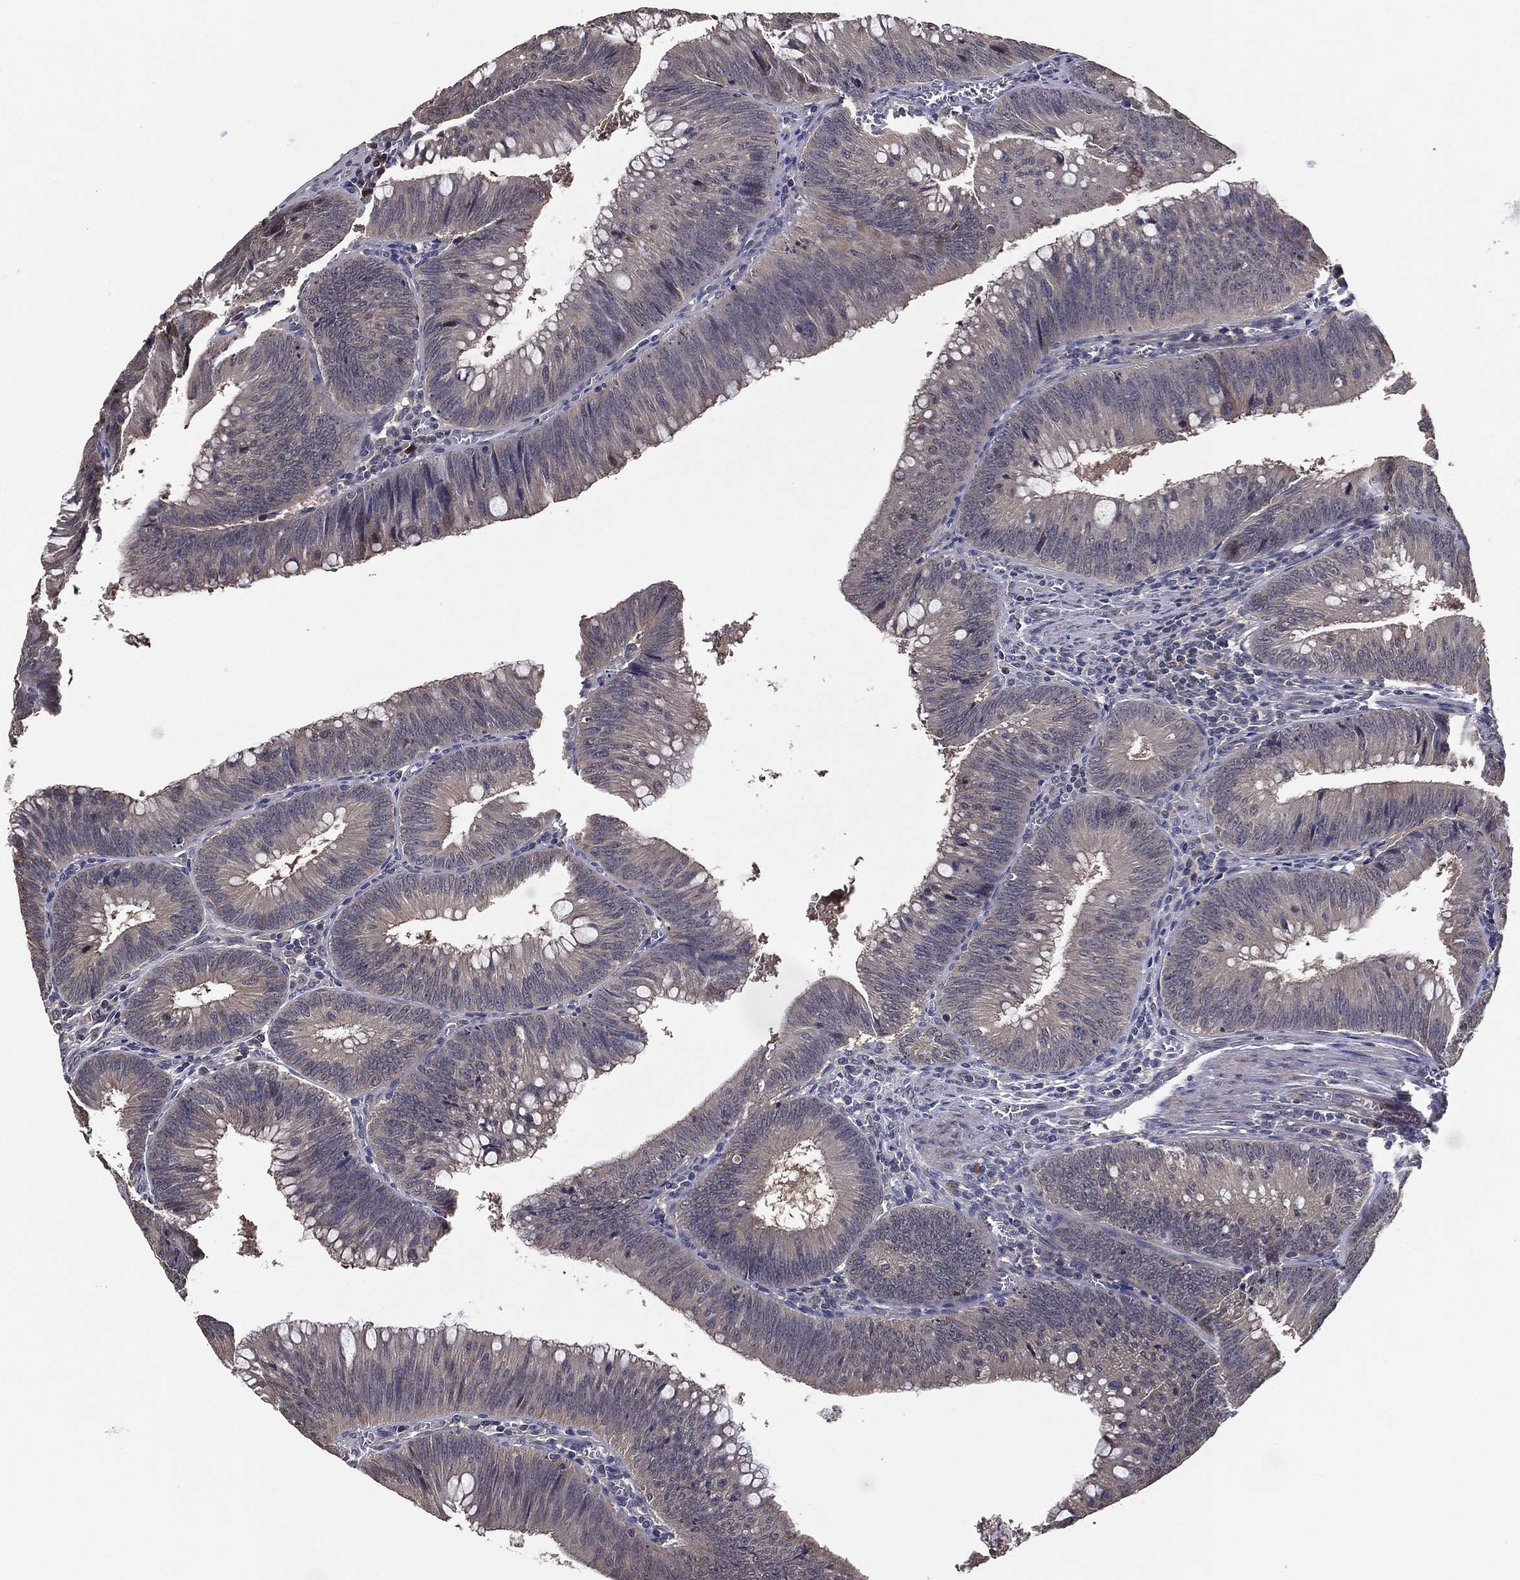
{"staining": {"intensity": "negative", "quantity": "none", "location": "none"}, "tissue": "colorectal cancer", "cell_type": "Tumor cells", "image_type": "cancer", "snomed": [{"axis": "morphology", "description": "Adenocarcinoma, NOS"}, {"axis": "topography", "description": "Rectum"}], "caption": "Tumor cells show no significant staining in colorectal adenocarcinoma.", "gene": "PCNT", "patient": {"sex": "female", "age": 72}}